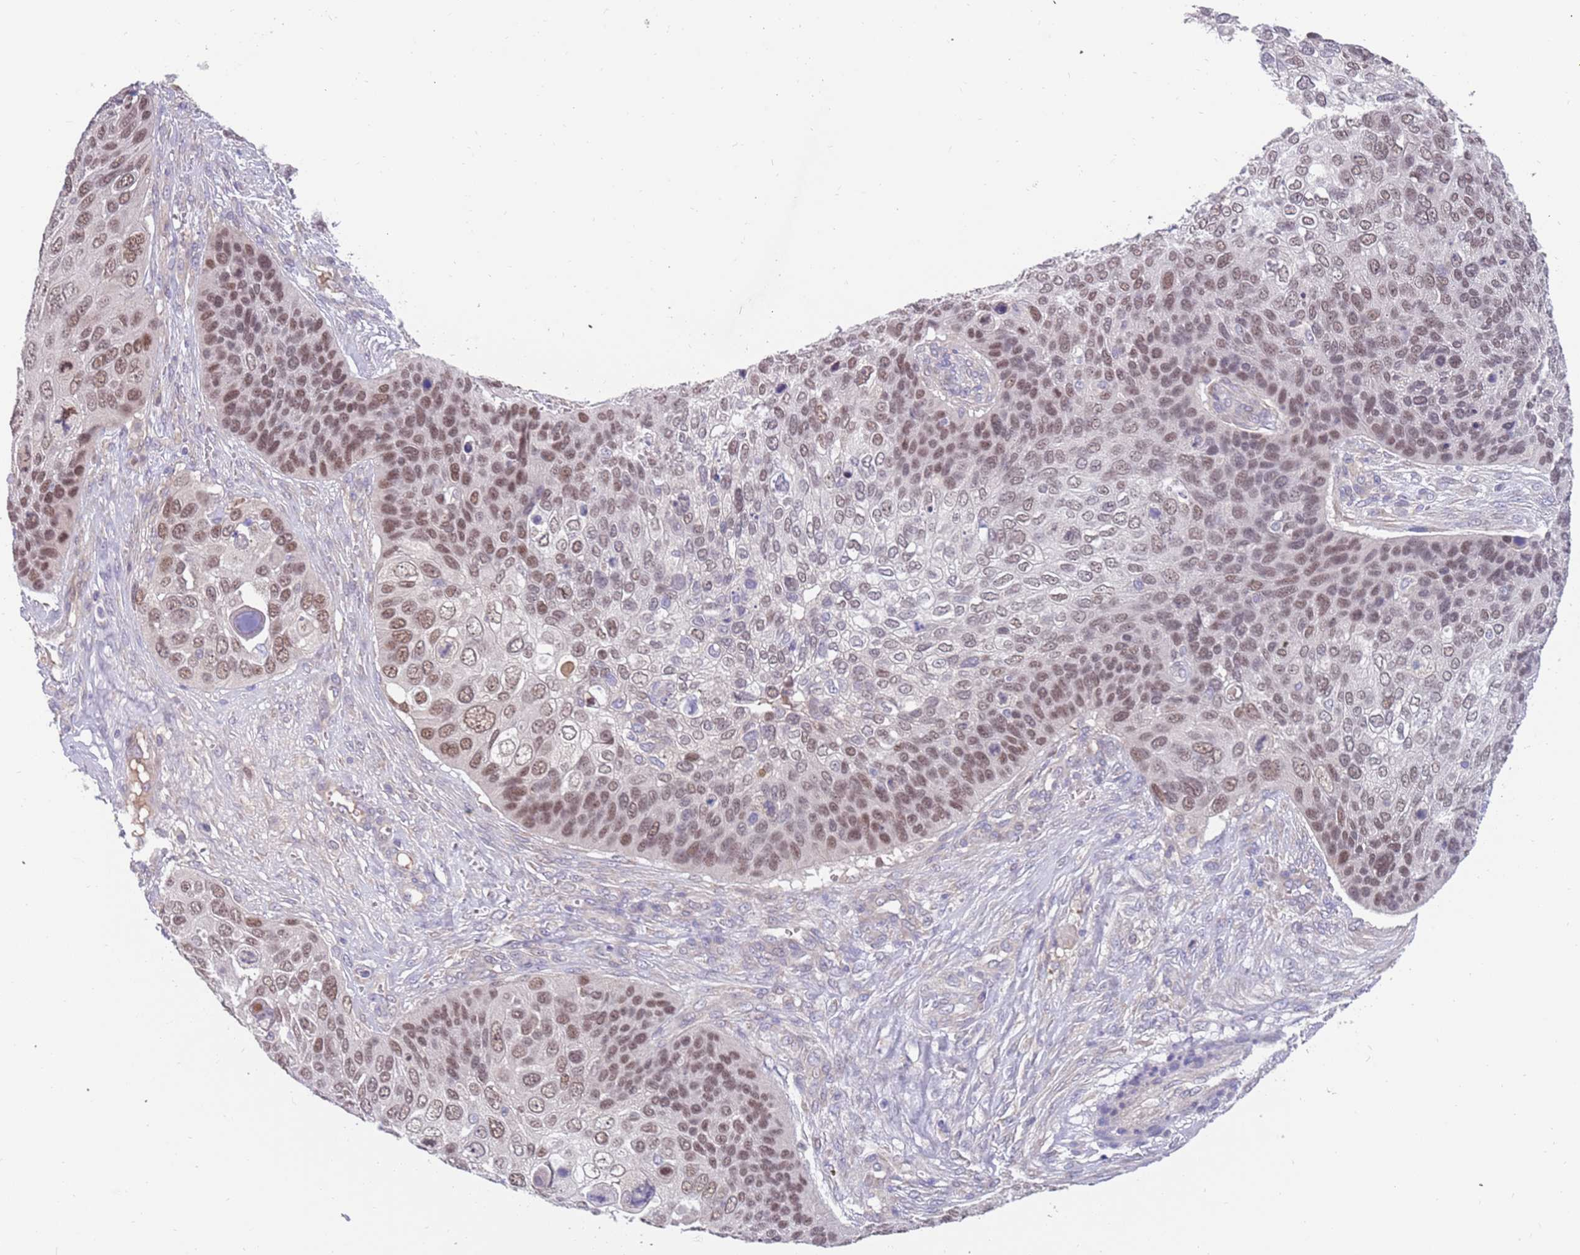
{"staining": {"intensity": "moderate", "quantity": "25%-75%", "location": "nuclear"}, "tissue": "skin cancer", "cell_type": "Tumor cells", "image_type": "cancer", "snomed": [{"axis": "morphology", "description": "Basal cell carcinoma"}, {"axis": "topography", "description": "Skin"}], "caption": "This is an image of immunohistochemistry (IHC) staining of basal cell carcinoma (skin), which shows moderate positivity in the nuclear of tumor cells.", "gene": "ZNF746", "patient": {"sex": "female", "age": 74}}